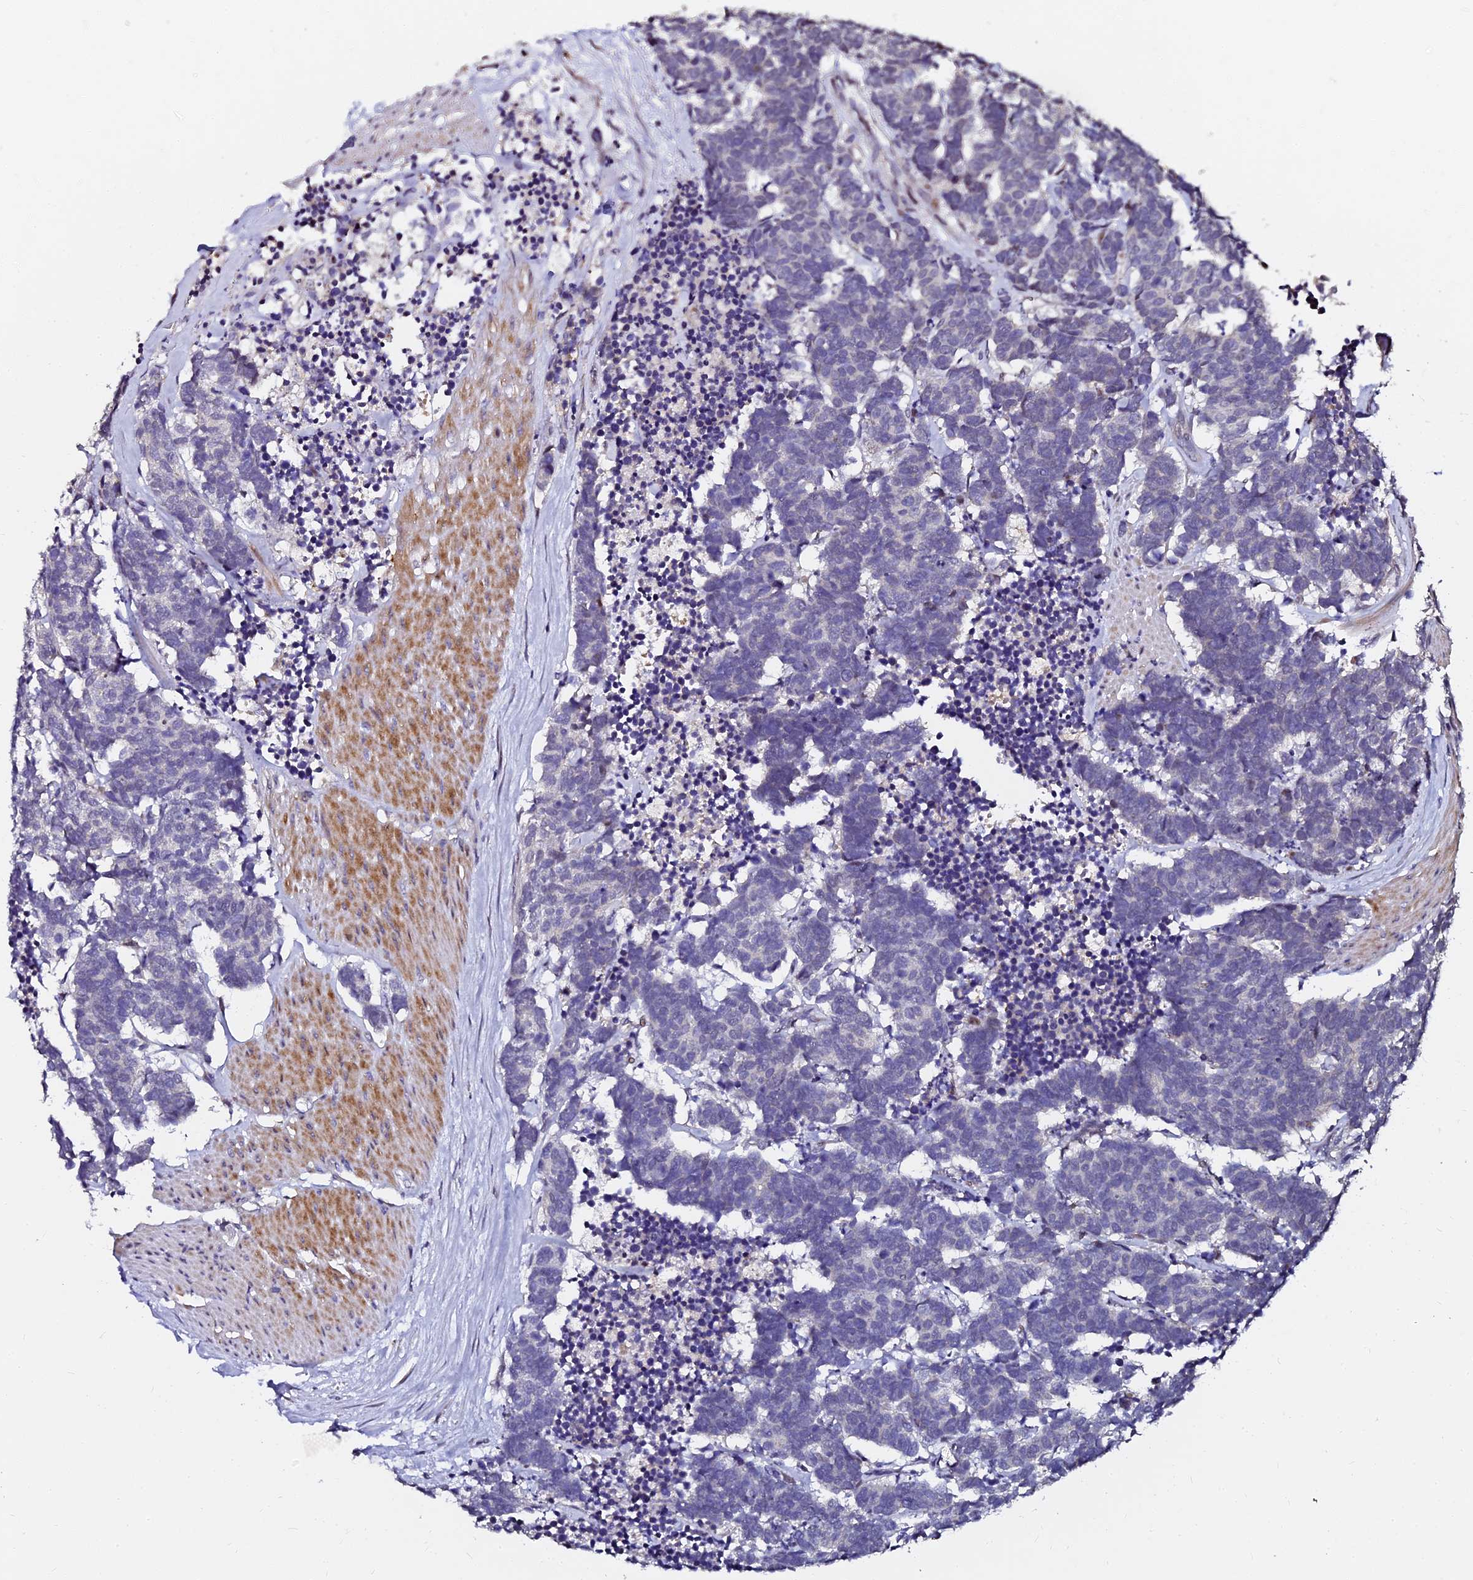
{"staining": {"intensity": "negative", "quantity": "none", "location": "none"}, "tissue": "carcinoid", "cell_type": "Tumor cells", "image_type": "cancer", "snomed": [{"axis": "morphology", "description": "Carcinoma, NOS"}, {"axis": "morphology", "description": "Carcinoid, malignant, NOS"}, {"axis": "topography", "description": "Urinary bladder"}], "caption": "Tumor cells are negative for brown protein staining in carcinoid.", "gene": "GPN3", "patient": {"sex": "male", "age": 57}}